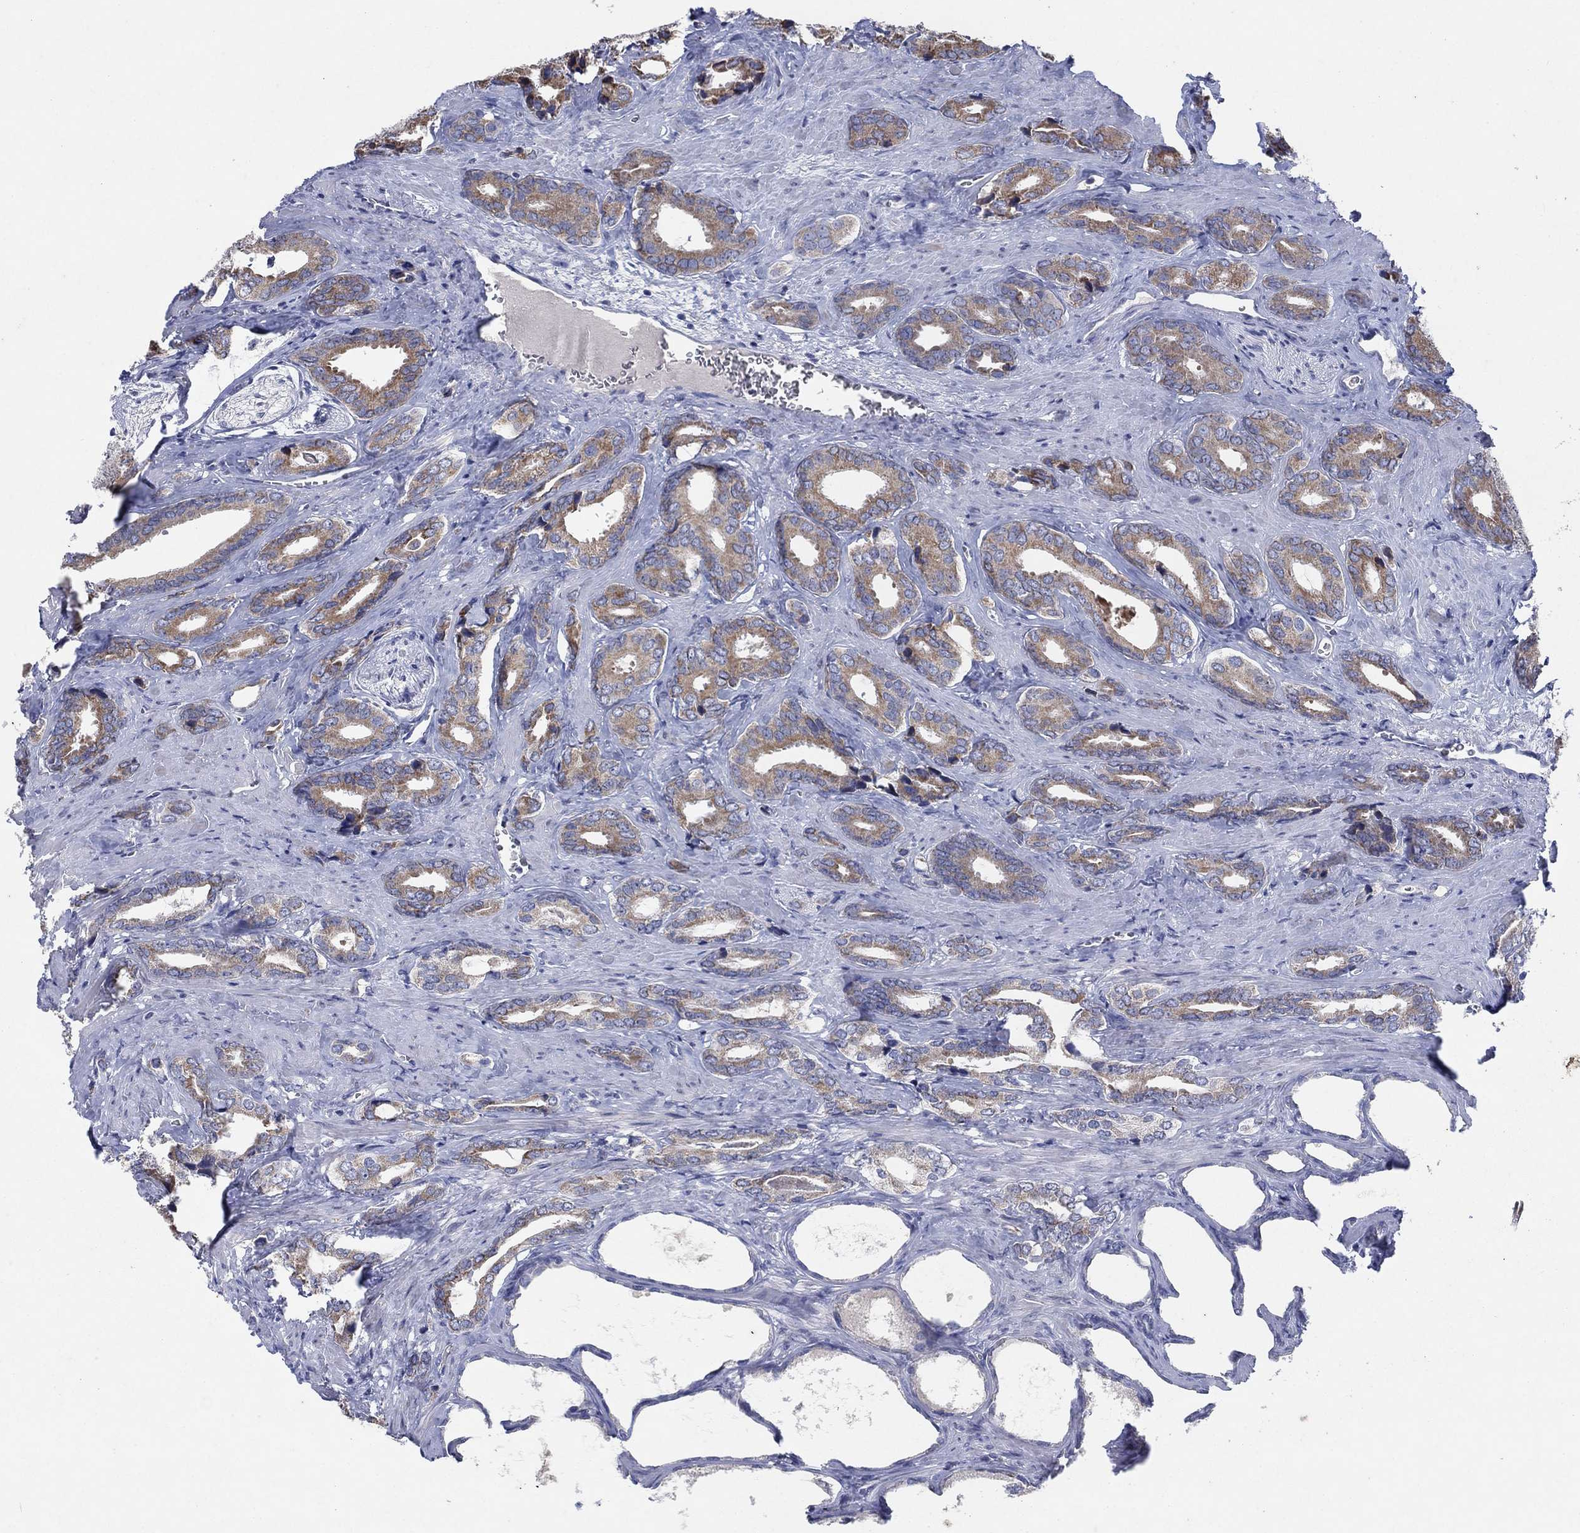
{"staining": {"intensity": "moderate", "quantity": ">75%", "location": "cytoplasmic/membranous"}, "tissue": "prostate cancer", "cell_type": "Tumor cells", "image_type": "cancer", "snomed": [{"axis": "morphology", "description": "Adenocarcinoma, NOS"}, {"axis": "topography", "description": "Prostate"}], "caption": "Prostate cancer stained with a protein marker reveals moderate staining in tumor cells.", "gene": "C9orf85", "patient": {"sex": "male", "age": 66}}